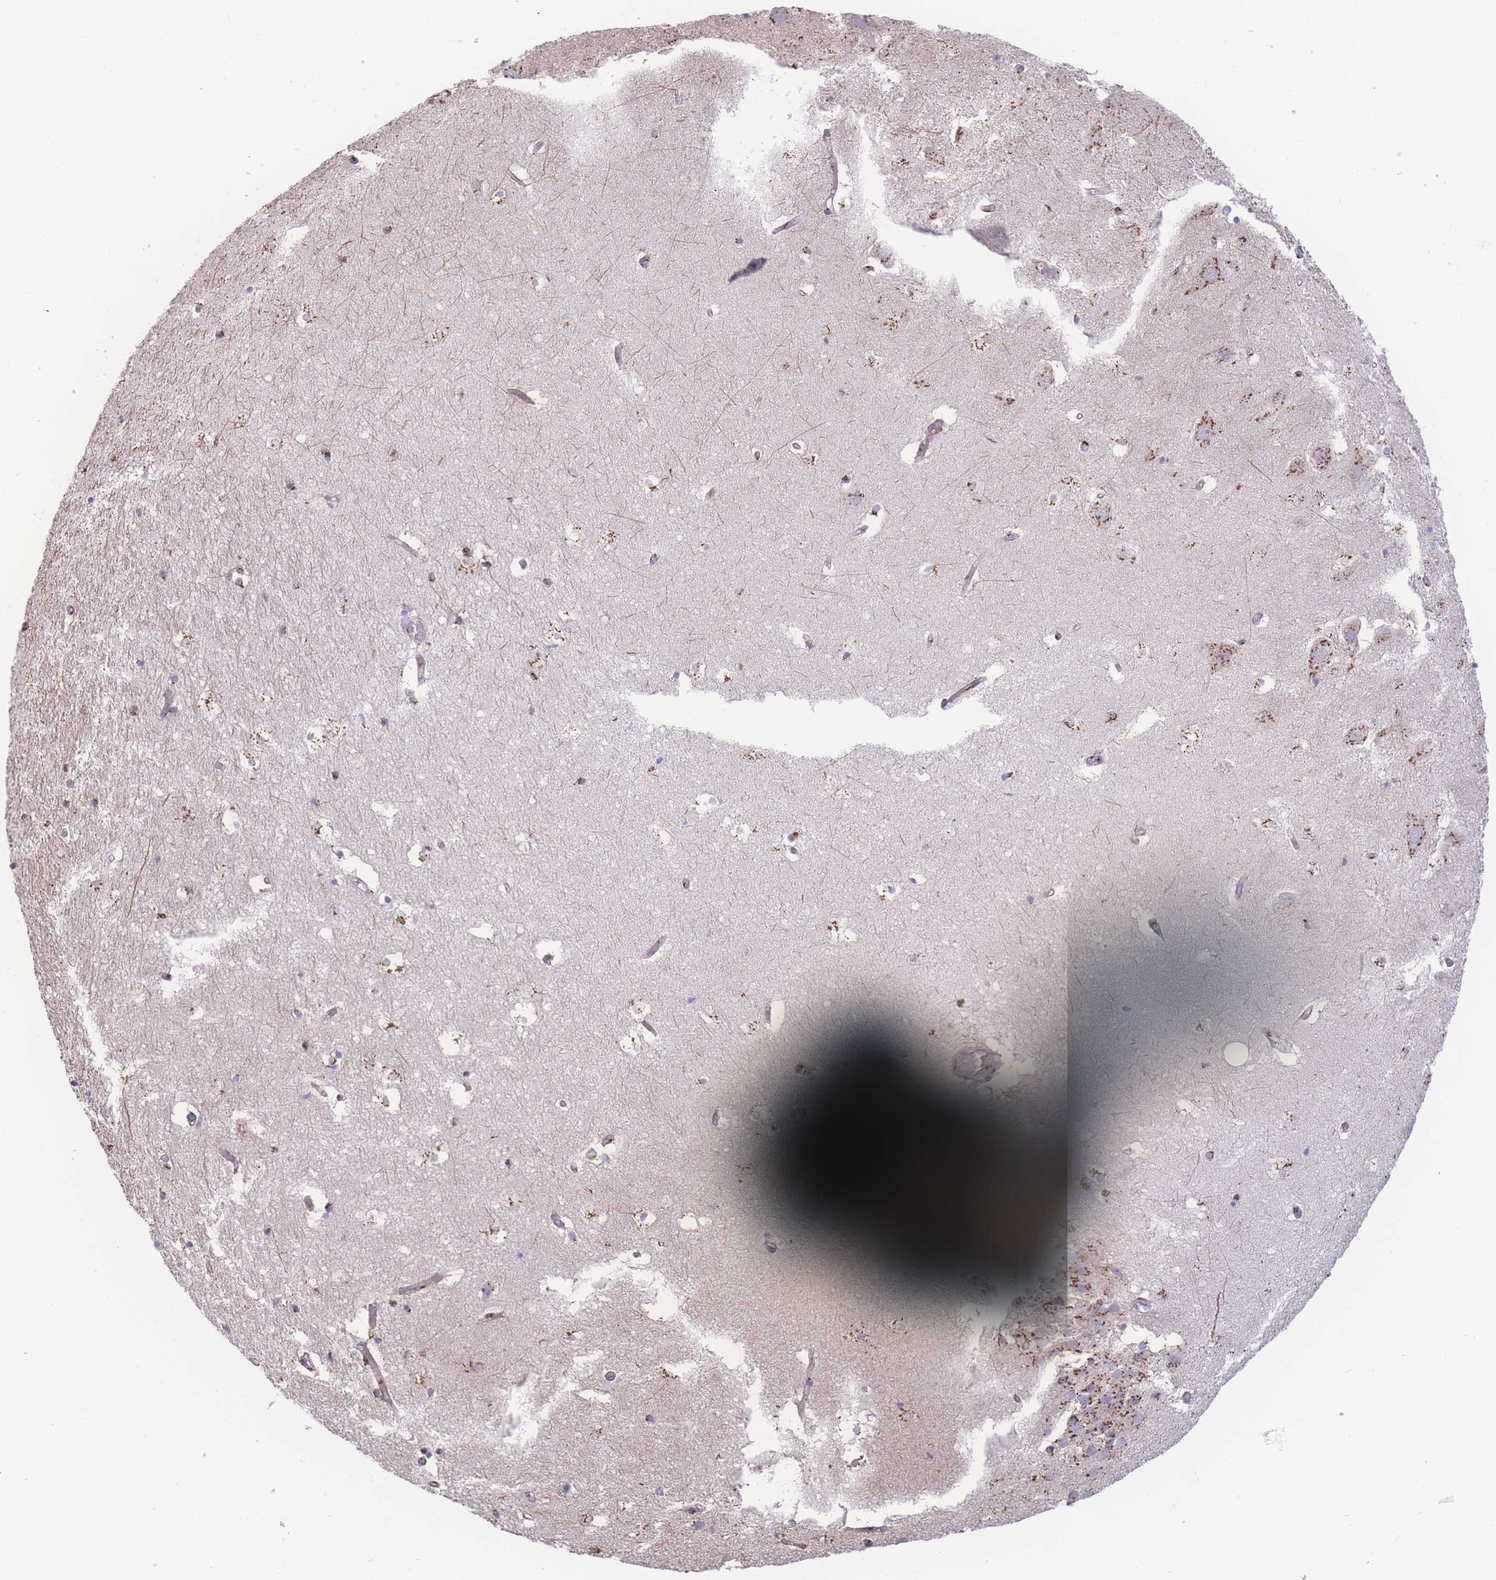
{"staining": {"intensity": "moderate", "quantity": ">75%", "location": "cytoplasmic/membranous"}, "tissue": "hippocampus", "cell_type": "Glial cells", "image_type": "normal", "snomed": [{"axis": "morphology", "description": "Normal tissue, NOS"}, {"axis": "topography", "description": "Hippocampus"}], "caption": "Benign hippocampus was stained to show a protein in brown. There is medium levels of moderate cytoplasmic/membranous staining in about >75% of glial cells.", "gene": "GOLM2", "patient": {"sex": "female", "age": 52}}